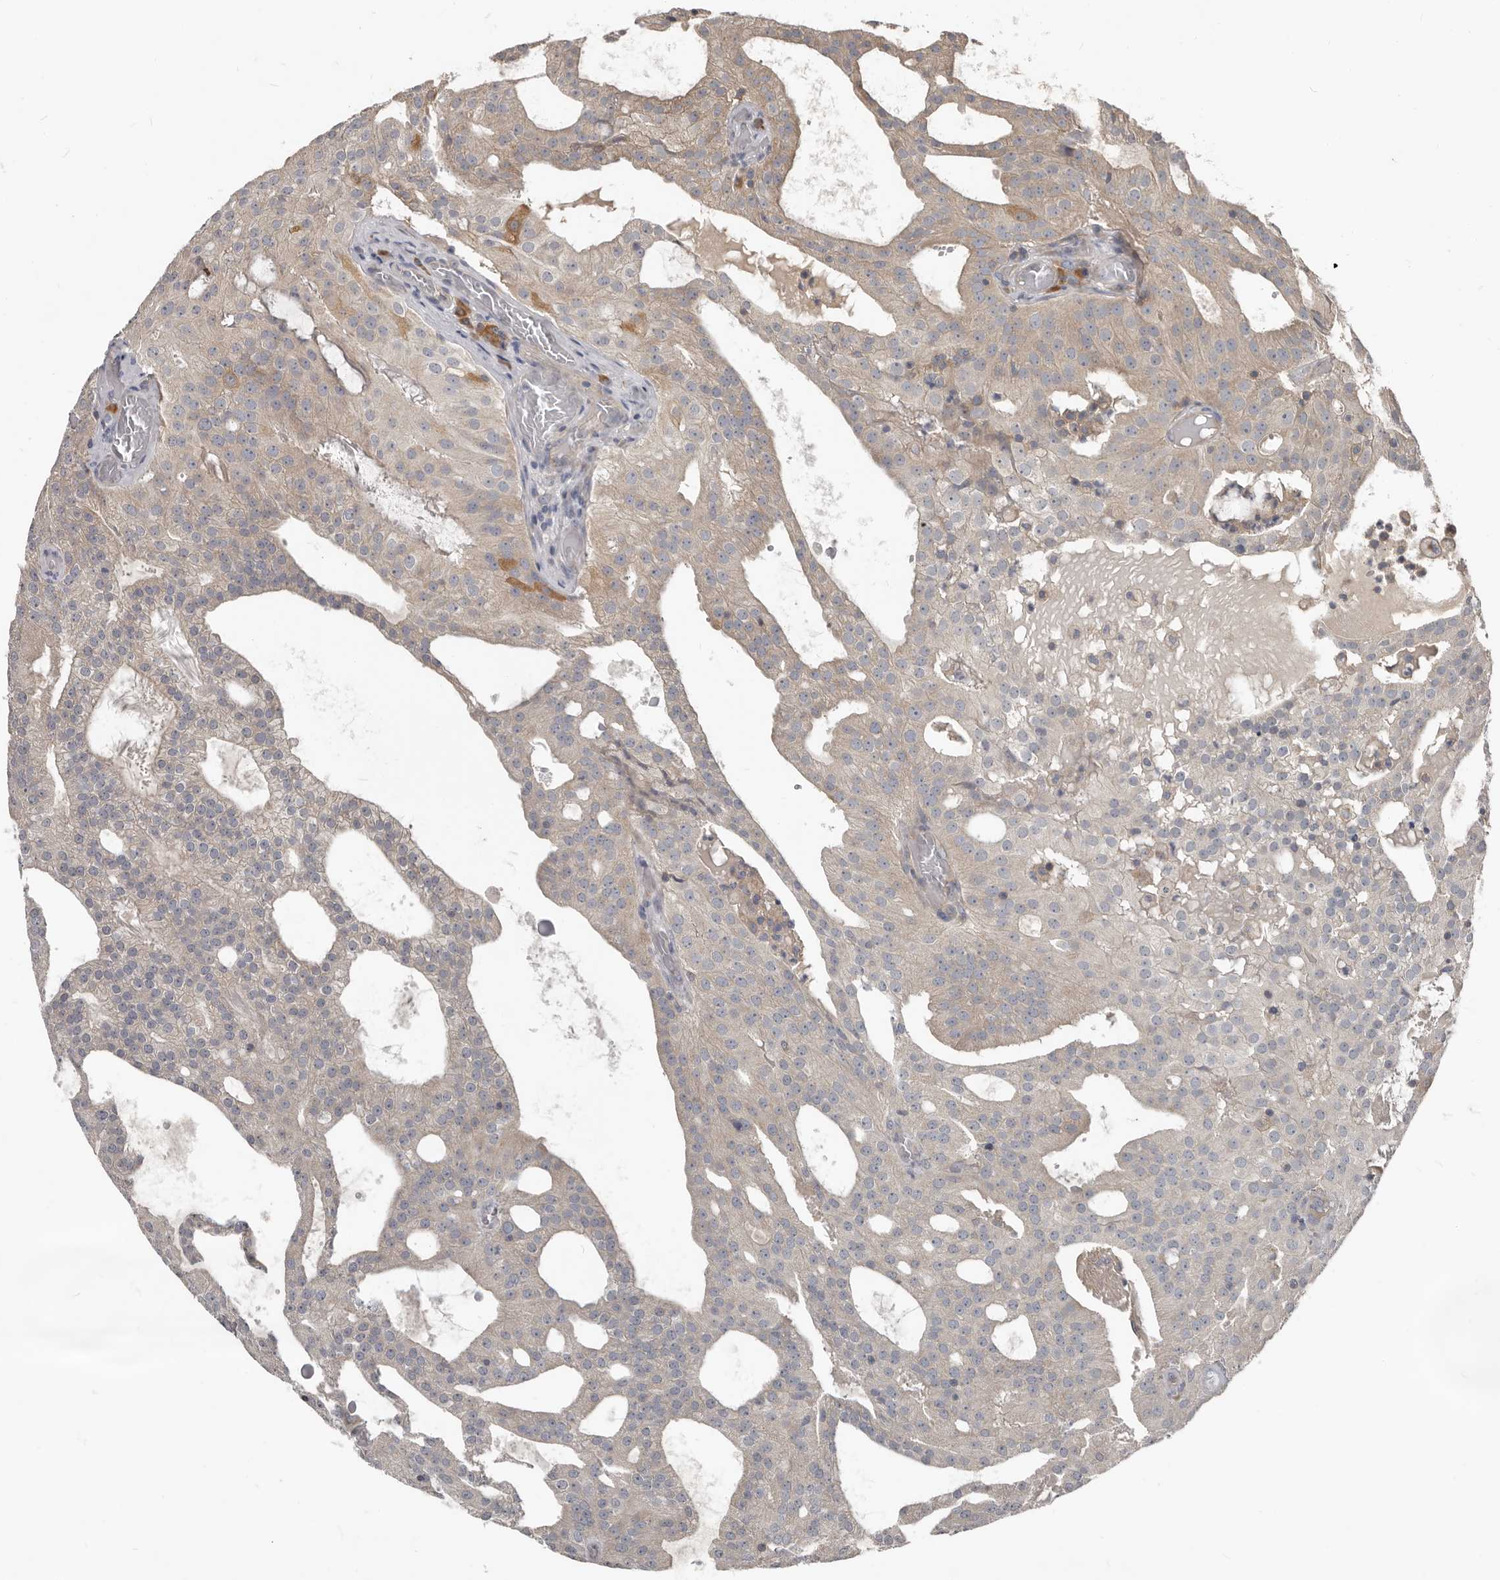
{"staining": {"intensity": "weak", "quantity": "25%-75%", "location": "cytoplasmic/membranous"}, "tissue": "prostate cancer", "cell_type": "Tumor cells", "image_type": "cancer", "snomed": [{"axis": "morphology", "description": "Adenocarcinoma, Medium grade"}, {"axis": "topography", "description": "Prostate"}], "caption": "DAB (3,3'-diaminobenzidine) immunohistochemical staining of prostate medium-grade adenocarcinoma demonstrates weak cytoplasmic/membranous protein expression in about 25%-75% of tumor cells.", "gene": "AKNAD1", "patient": {"sex": "male", "age": 88}}